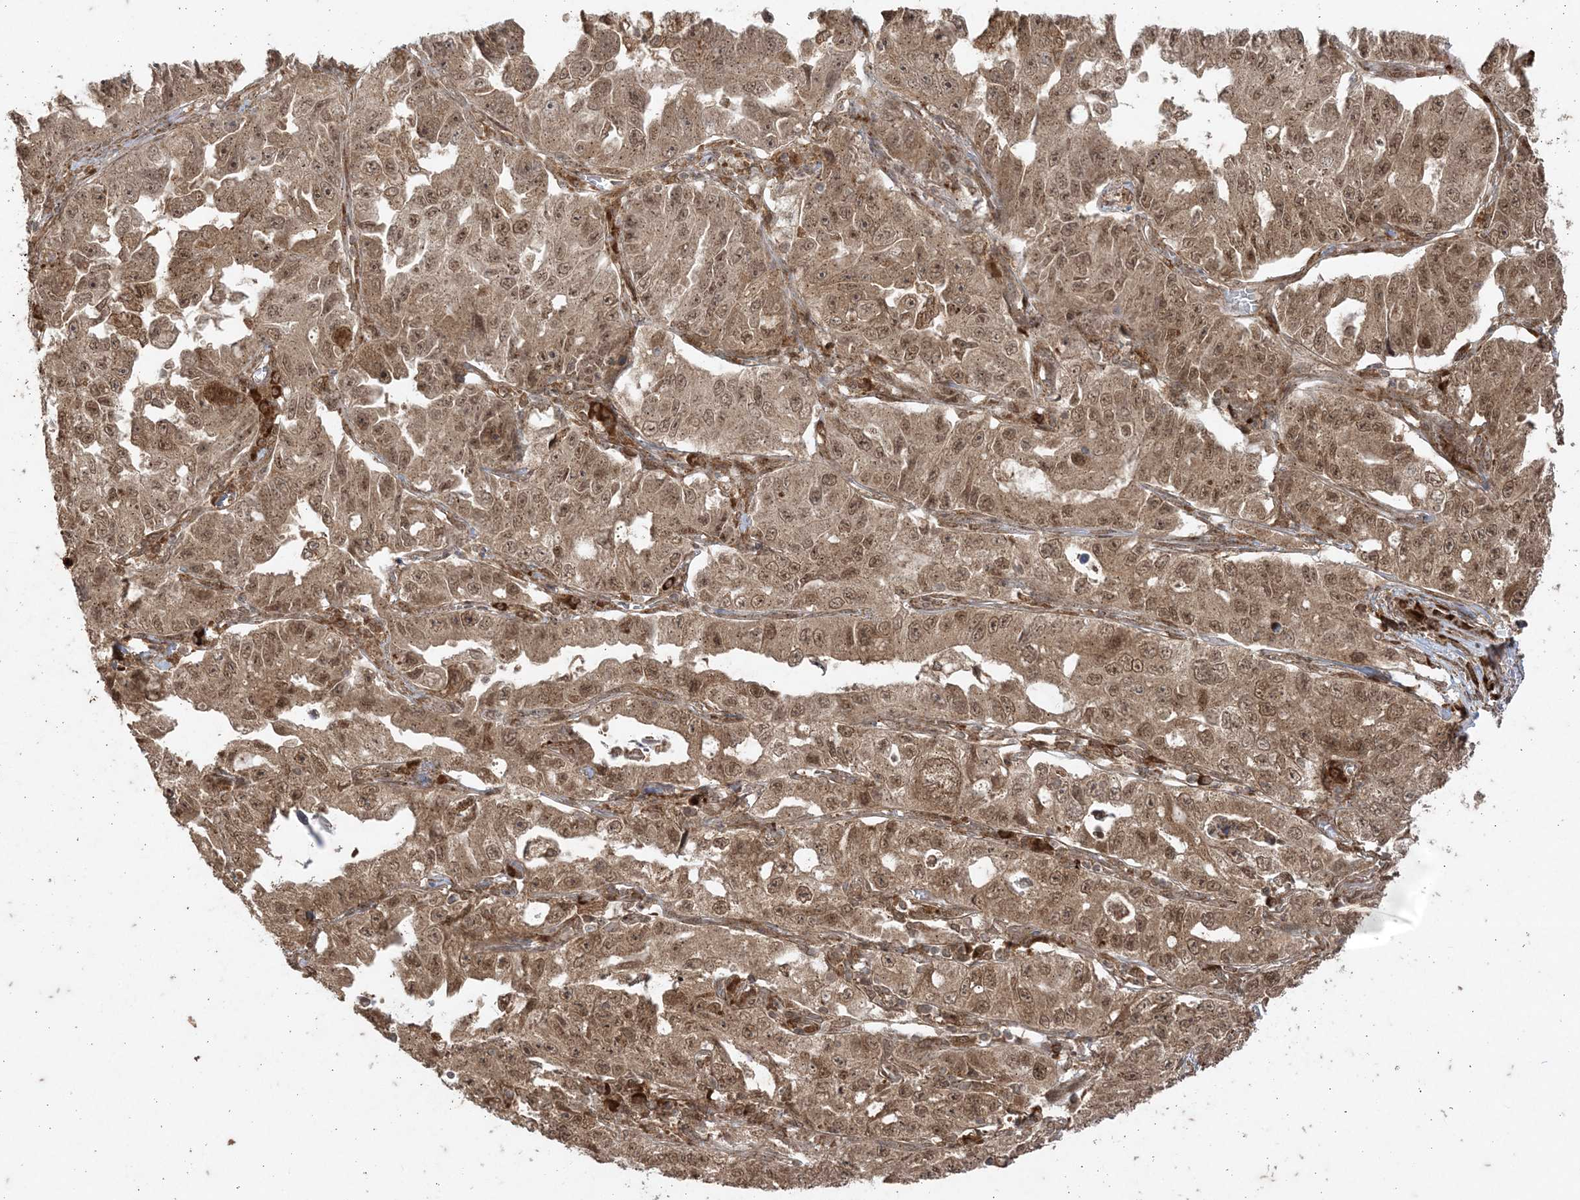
{"staining": {"intensity": "moderate", "quantity": ">75%", "location": "cytoplasmic/membranous,nuclear"}, "tissue": "lung cancer", "cell_type": "Tumor cells", "image_type": "cancer", "snomed": [{"axis": "morphology", "description": "Adenocarcinoma, NOS"}, {"axis": "topography", "description": "Lung"}], "caption": "IHC histopathology image of neoplastic tissue: human lung cancer stained using immunohistochemistry shows medium levels of moderate protein expression localized specifically in the cytoplasmic/membranous and nuclear of tumor cells, appearing as a cytoplasmic/membranous and nuclear brown color.", "gene": "RRAS", "patient": {"sex": "female", "age": 51}}